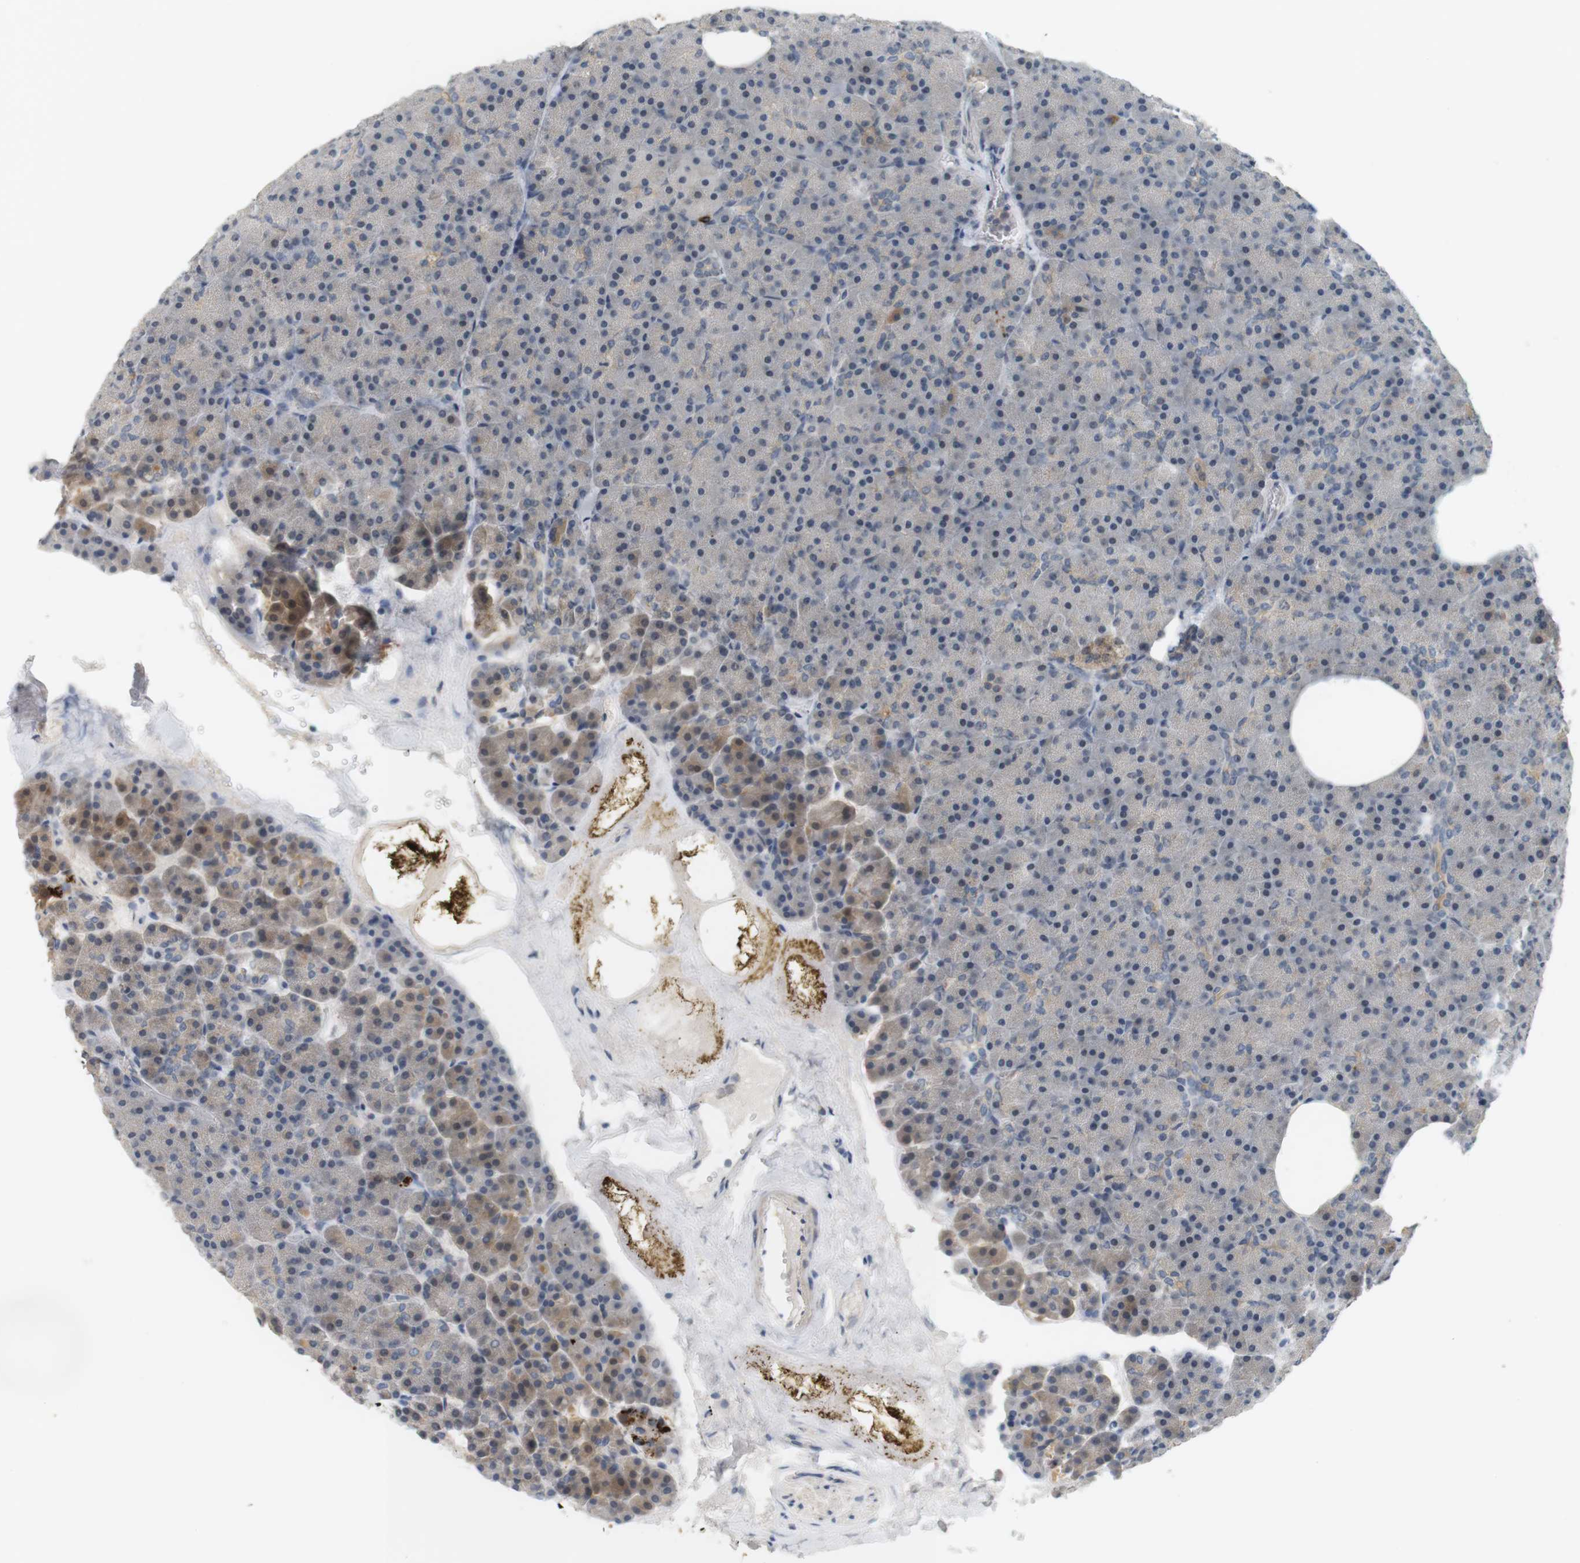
{"staining": {"intensity": "moderate", "quantity": "<25%", "location": "cytoplasmic/membranous"}, "tissue": "pancreas", "cell_type": "Exocrine glandular cells", "image_type": "normal", "snomed": [{"axis": "morphology", "description": "Normal tissue, NOS"}, {"axis": "topography", "description": "Pancreas"}], "caption": "Benign pancreas displays moderate cytoplasmic/membranous staining in about <25% of exocrine glandular cells, visualized by immunohistochemistry. Immunohistochemistry stains the protein of interest in brown and the nuclei are stained blue.", "gene": "CREB3L2", "patient": {"sex": "female", "age": 35}}